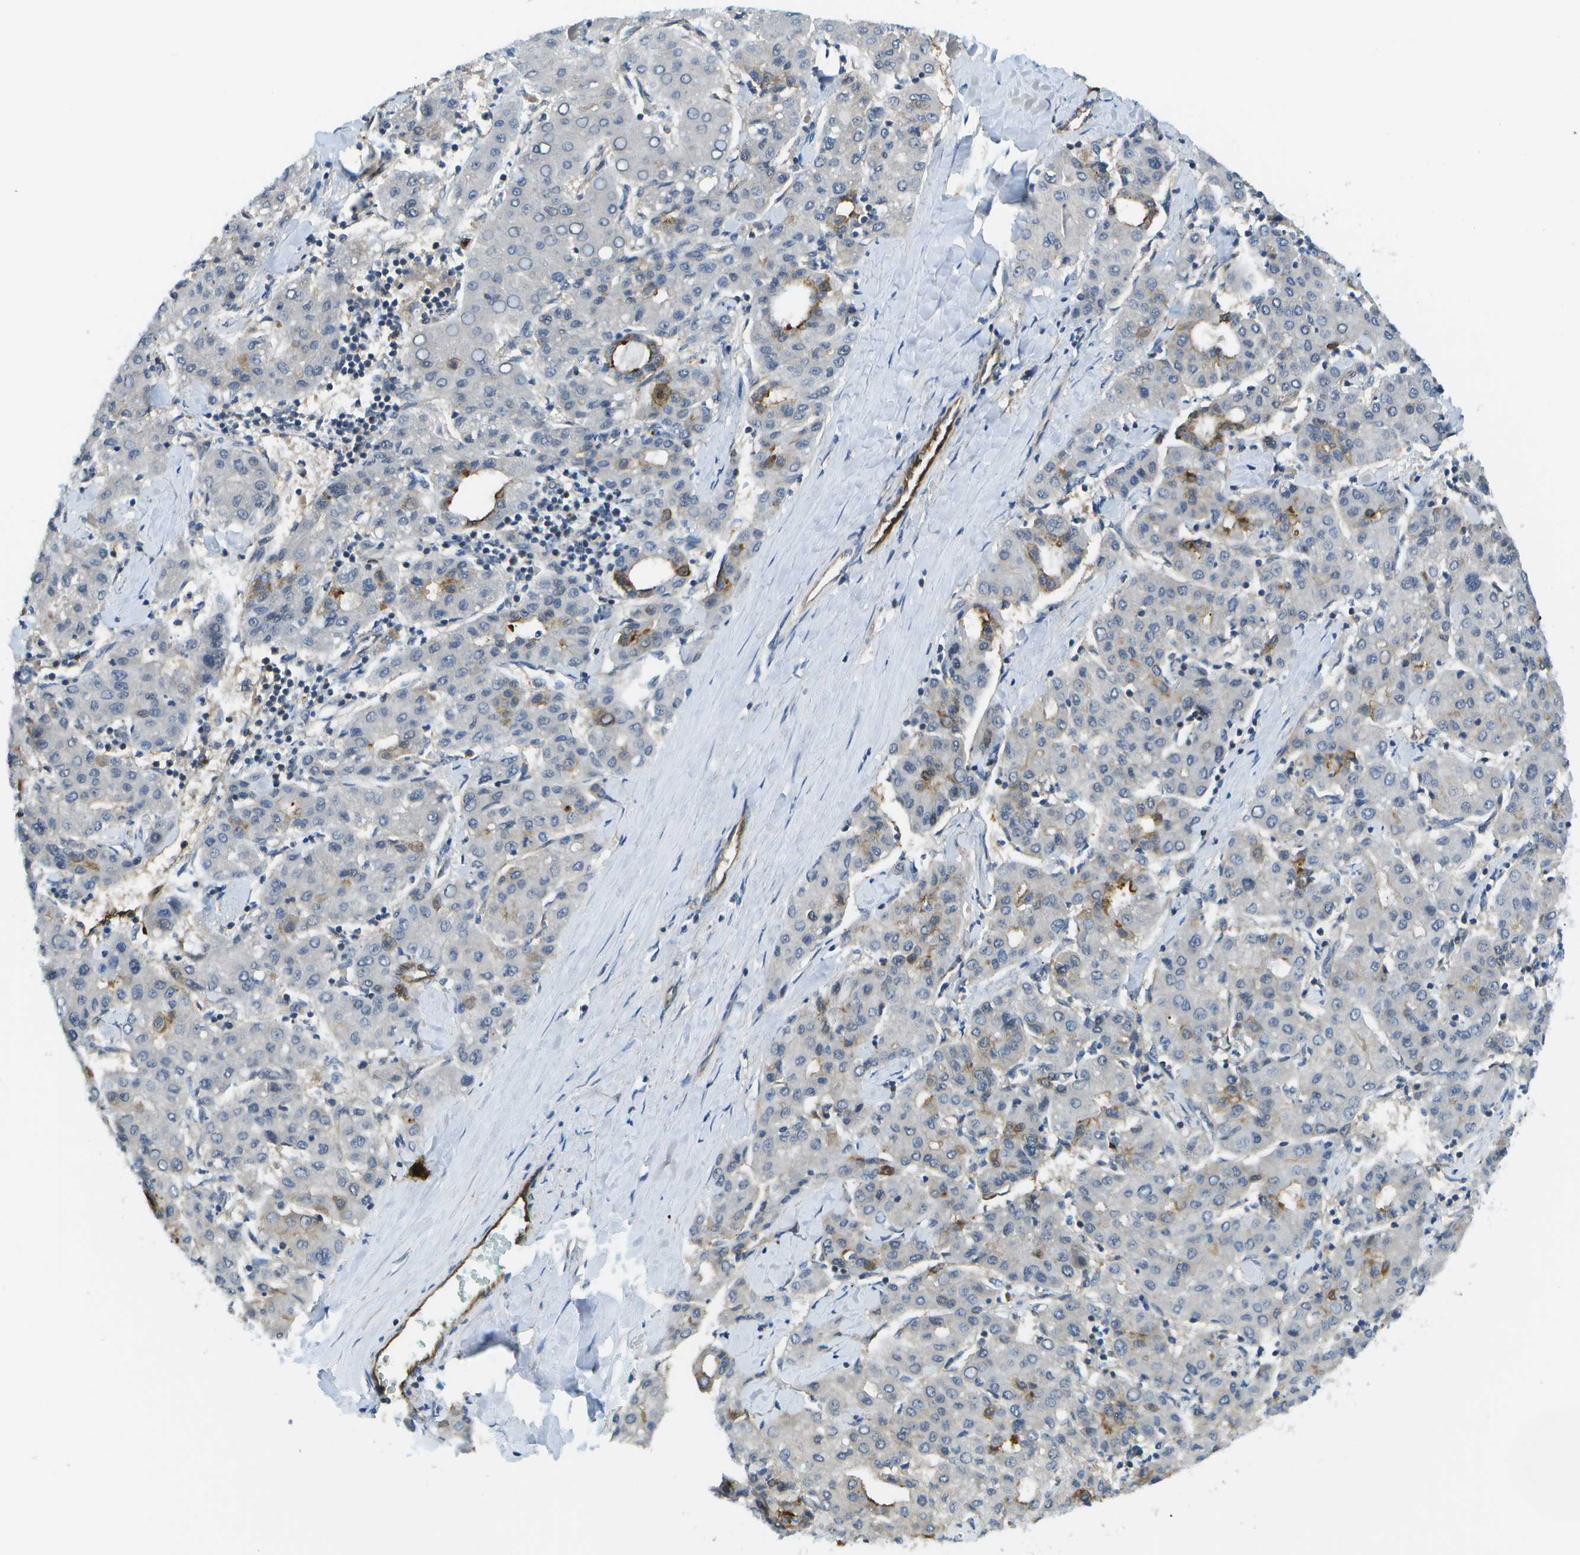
{"staining": {"intensity": "negative", "quantity": "none", "location": "none"}, "tissue": "liver cancer", "cell_type": "Tumor cells", "image_type": "cancer", "snomed": [{"axis": "morphology", "description": "Carcinoma, Hepatocellular, NOS"}, {"axis": "topography", "description": "Liver"}], "caption": "The IHC image has no significant positivity in tumor cells of hepatocellular carcinoma (liver) tissue.", "gene": "KIAA0040", "patient": {"sex": "male", "age": 65}}